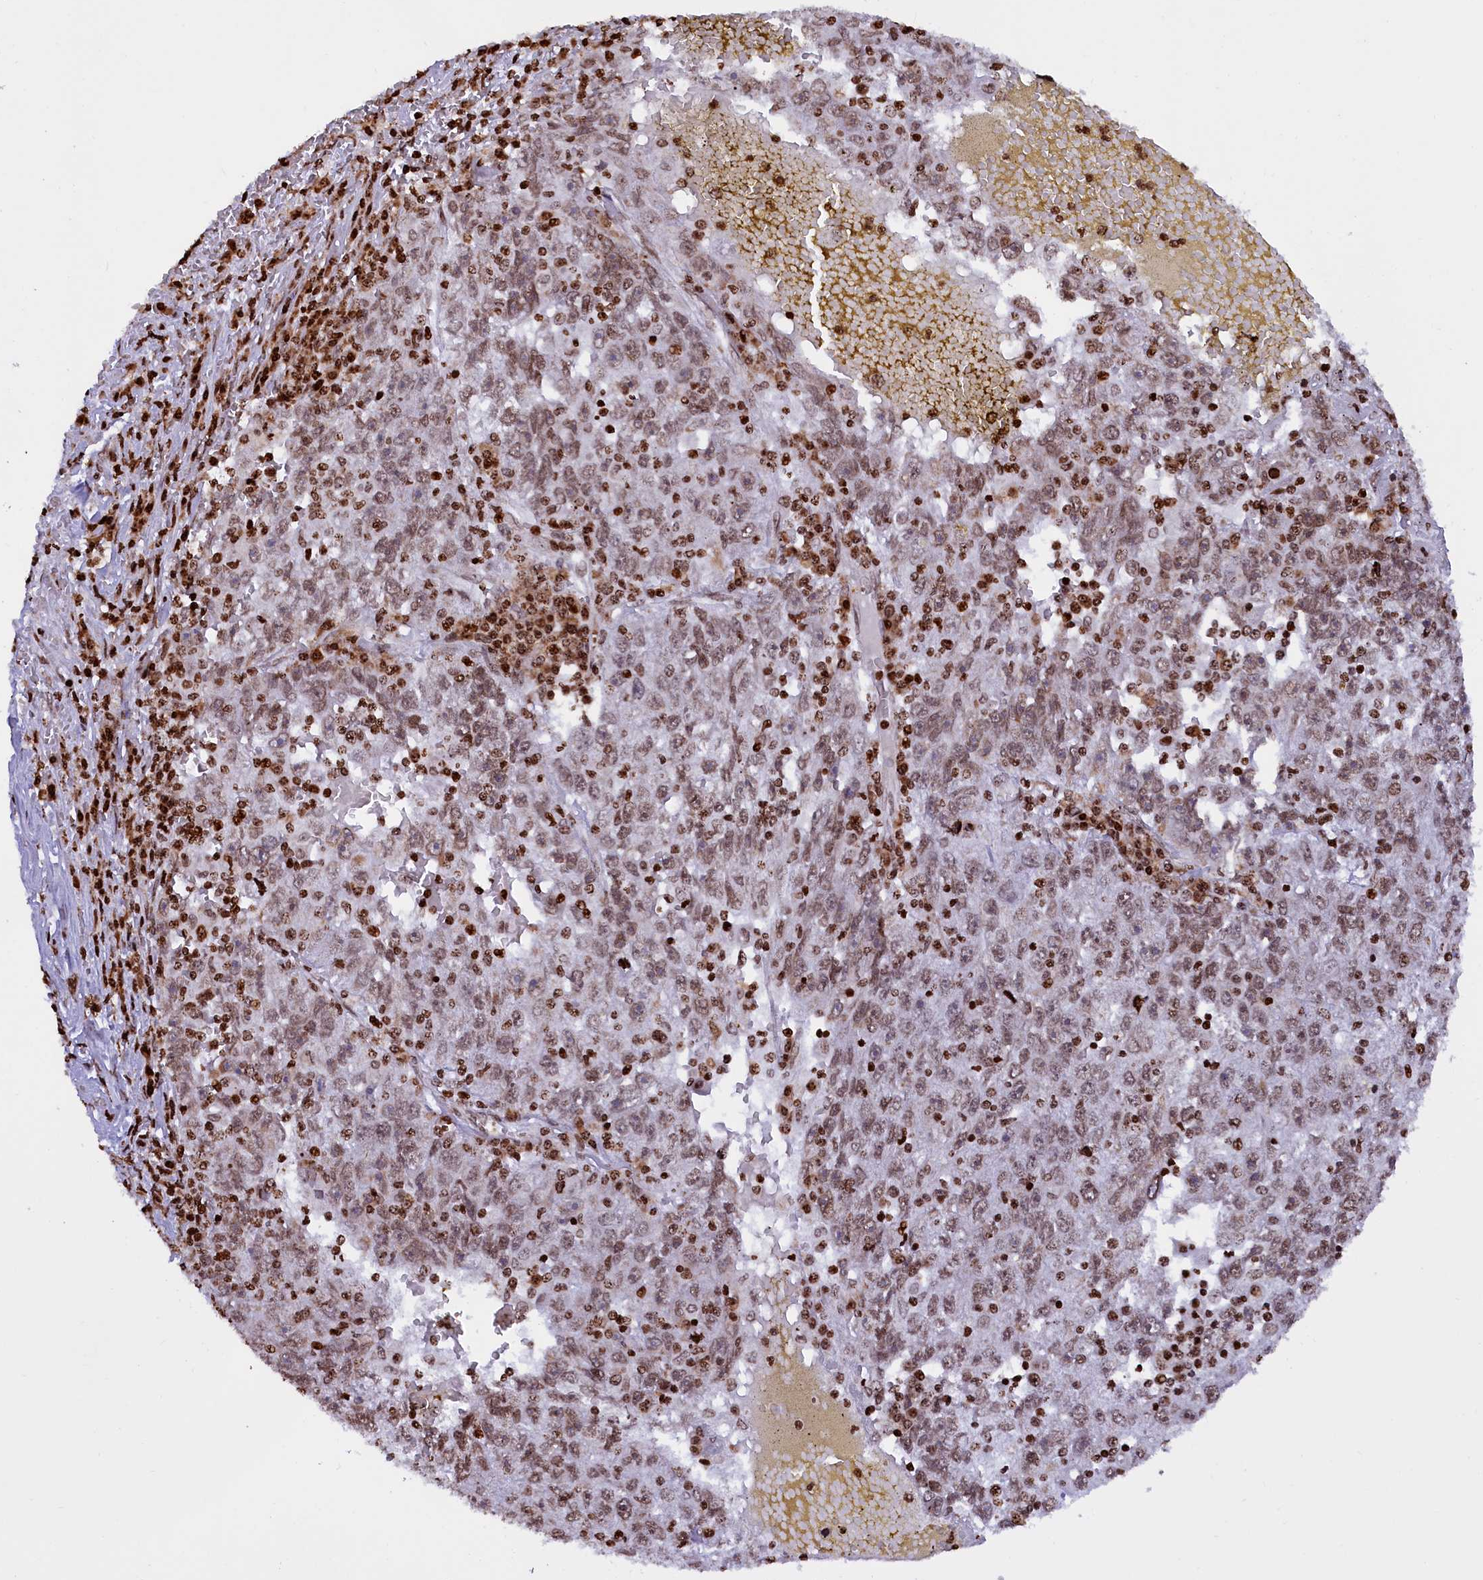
{"staining": {"intensity": "moderate", "quantity": ">75%", "location": "nuclear"}, "tissue": "liver cancer", "cell_type": "Tumor cells", "image_type": "cancer", "snomed": [{"axis": "morphology", "description": "Carcinoma, Hepatocellular, NOS"}, {"axis": "topography", "description": "Liver"}], "caption": "Protein staining of hepatocellular carcinoma (liver) tissue demonstrates moderate nuclear positivity in approximately >75% of tumor cells.", "gene": "TIMM29", "patient": {"sex": "male", "age": 49}}